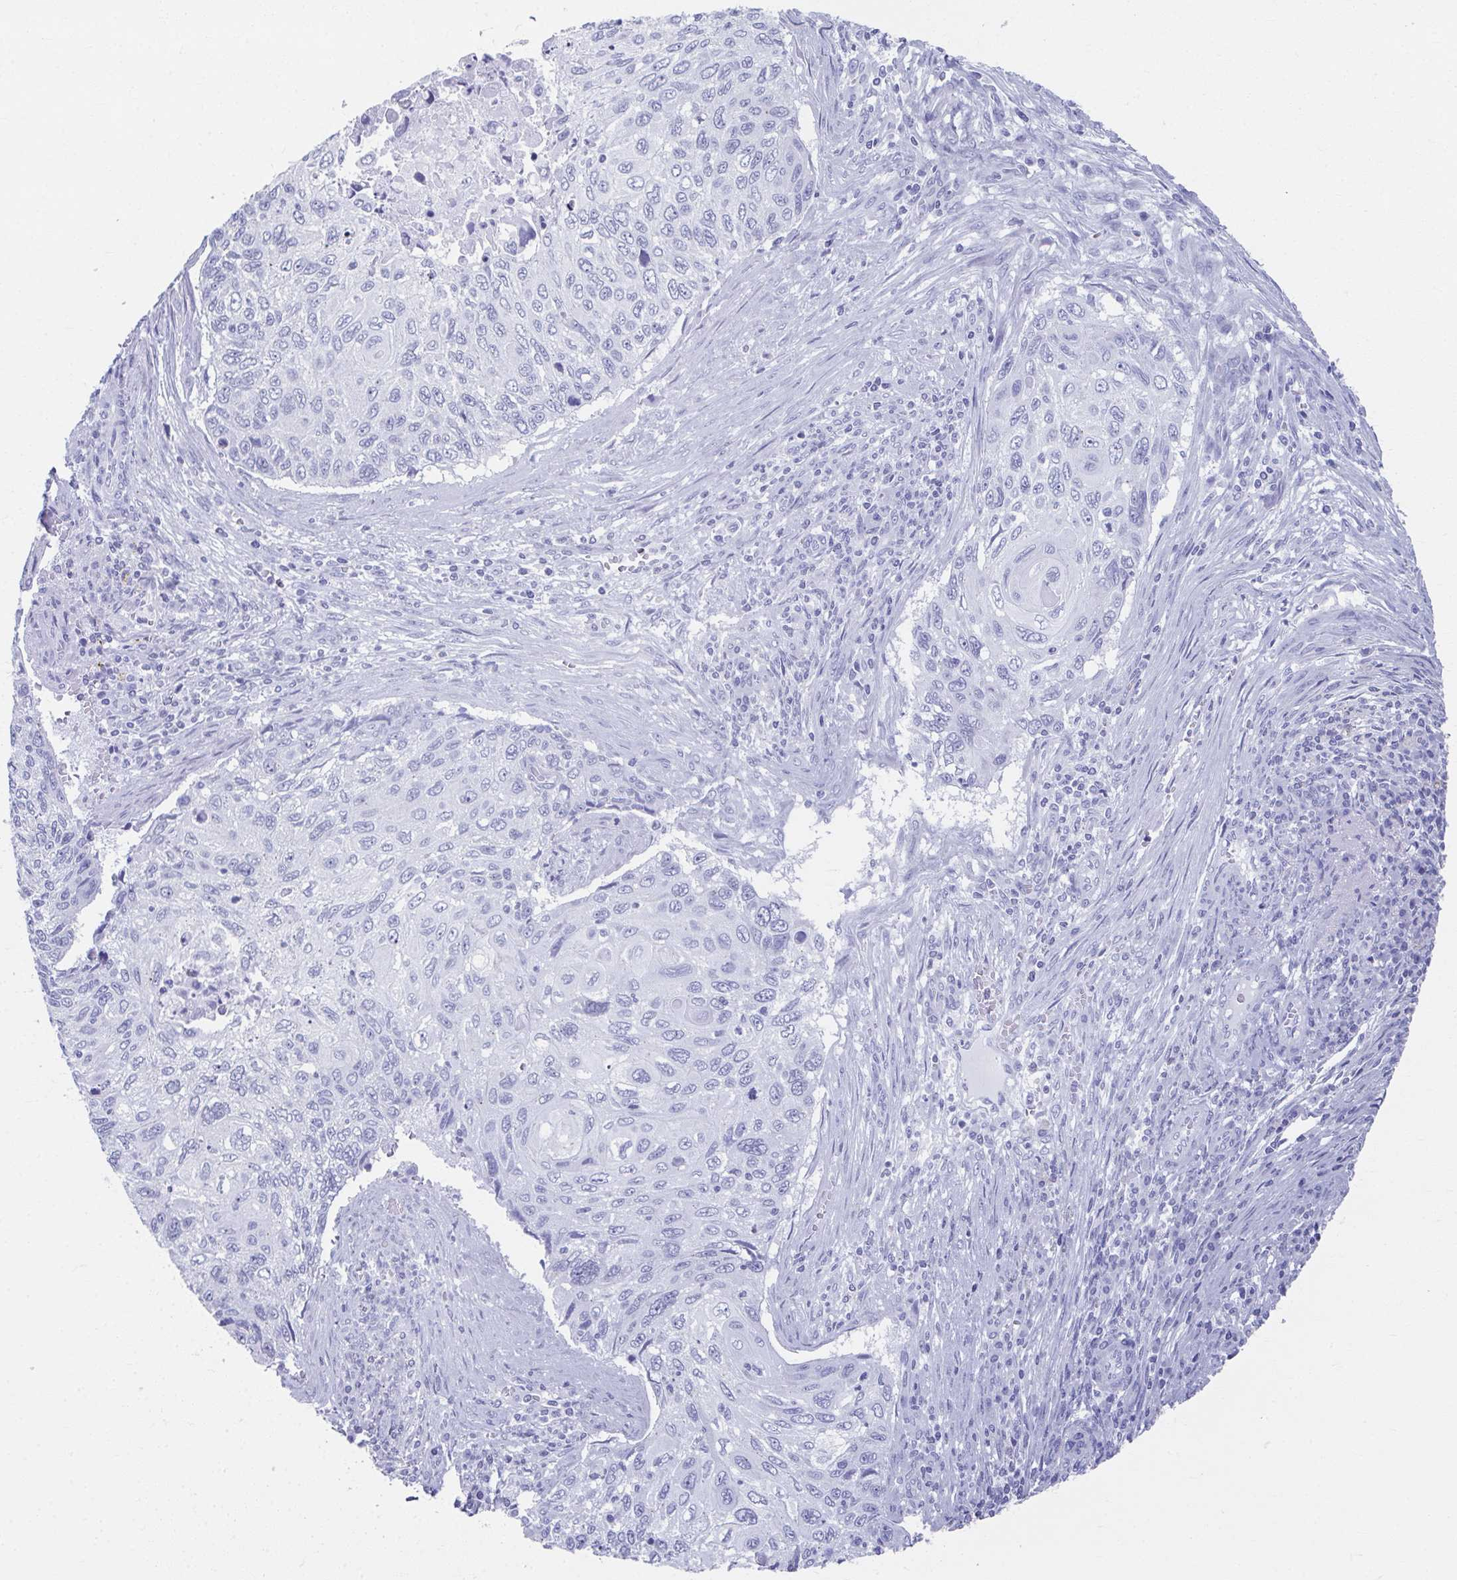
{"staining": {"intensity": "negative", "quantity": "none", "location": "none"}, "tissue": "cervical cancer", "cell_type": "Tumor cells", "image_type": "cancer", "snomed": [{"axis": "morphology", "description": "Squamous cell carcinoma, NOS"}, {"axis": "topography", "description": "Cervix"}], "caption": "Tumor cells are negative for protein expression in human squamous cell carcinoma (cervical).", "gene": "GHRL", "patient": {"sex": "female", "age": 70}}